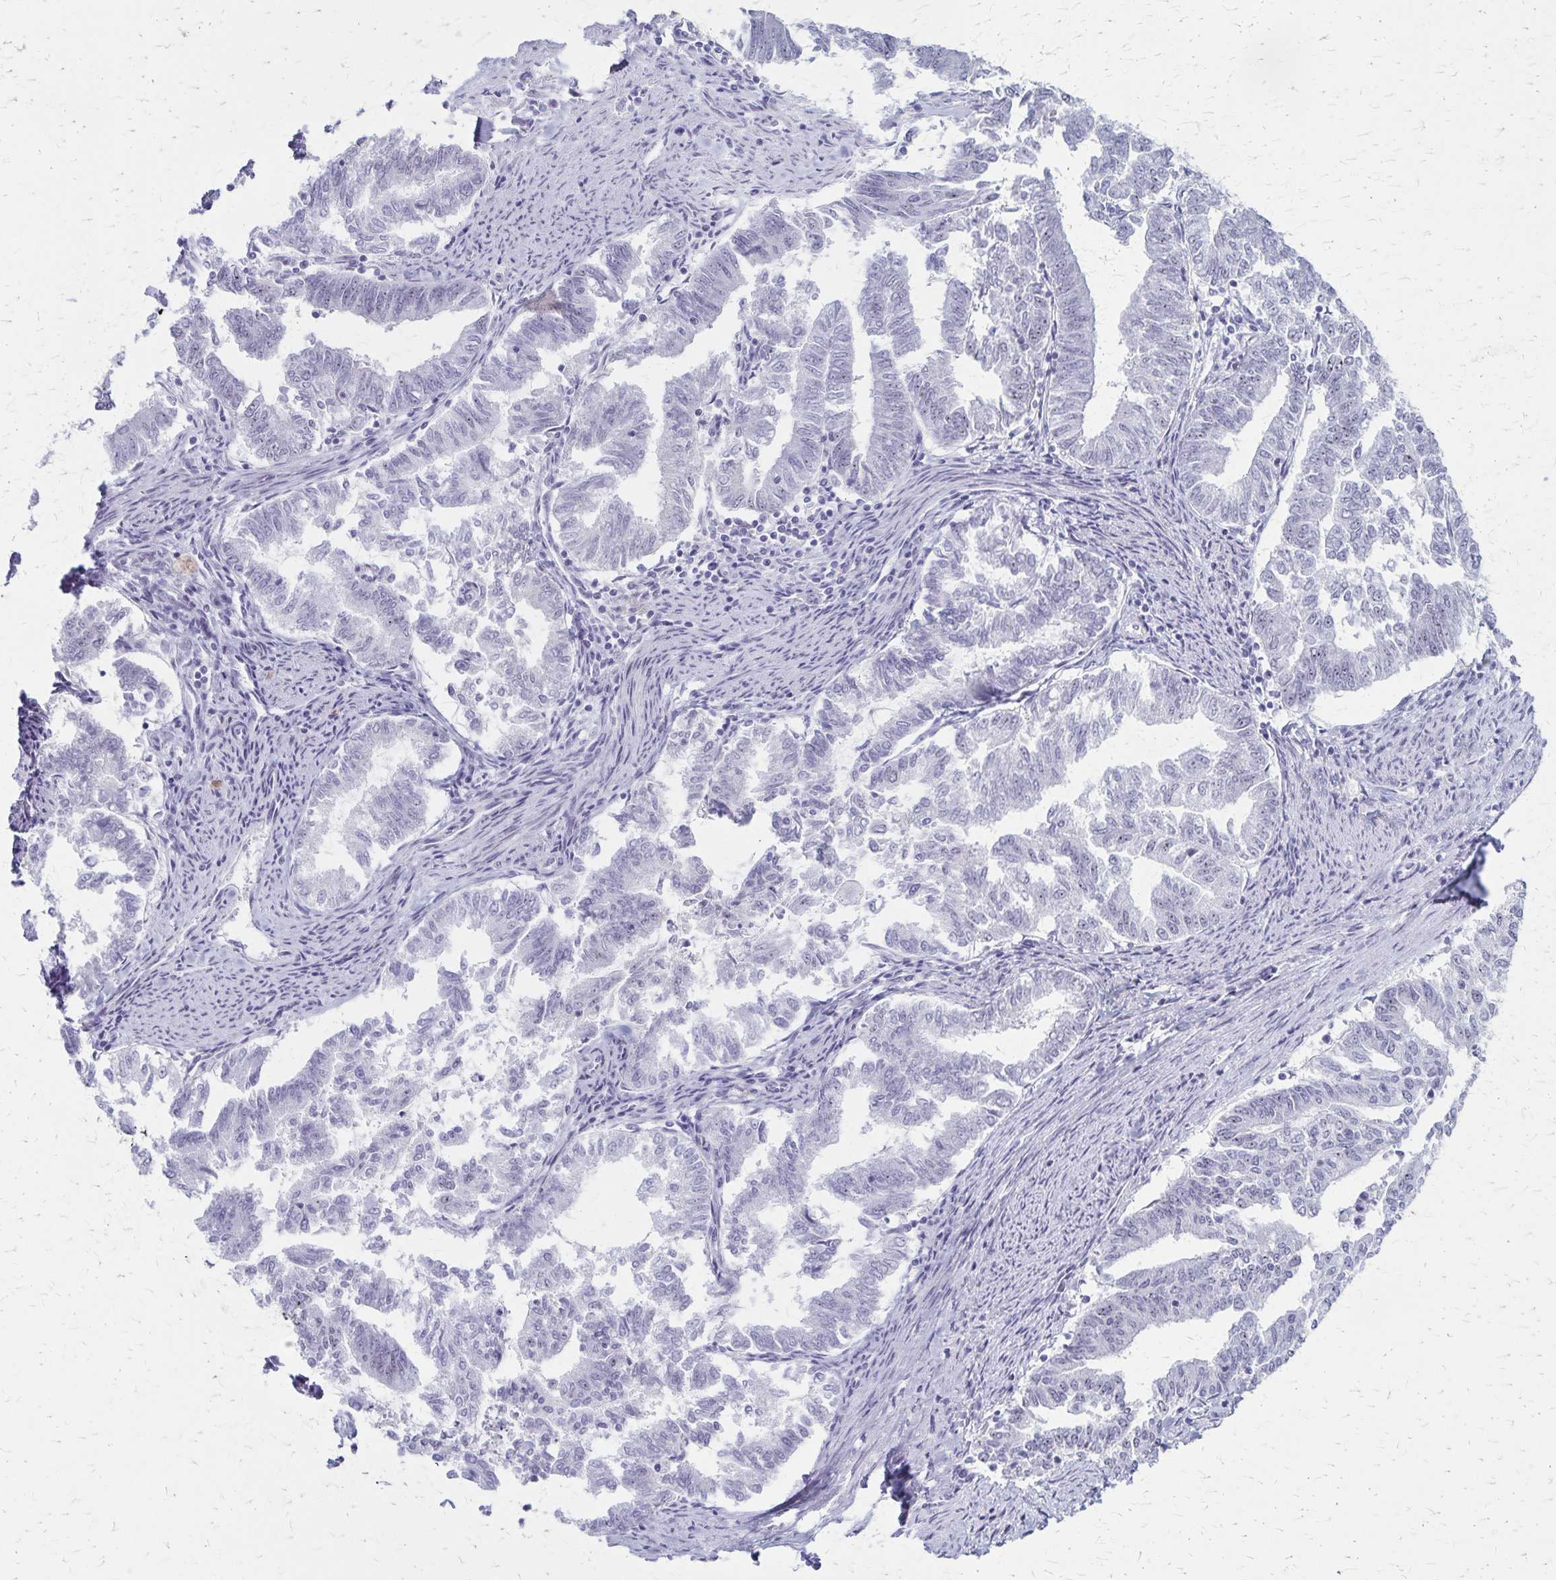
{"staining": {"intensity": "negative", "quantity": "none", "location": "none"}, "tissue": "endometrial cancer", "cell_type": "Tumor cells", "image_type": "cancer", "snomed": [{"axis": "morphology", "description": "Adenocarcinoma, NOS"}, {"axis": "topography", "description": "Endometrium"}], "caption": "Image shows no significant protein positivity in tumor cells of endometrial cancer.", "gene": "DLK2", "patient": {"sex": "female", "age": 79}}